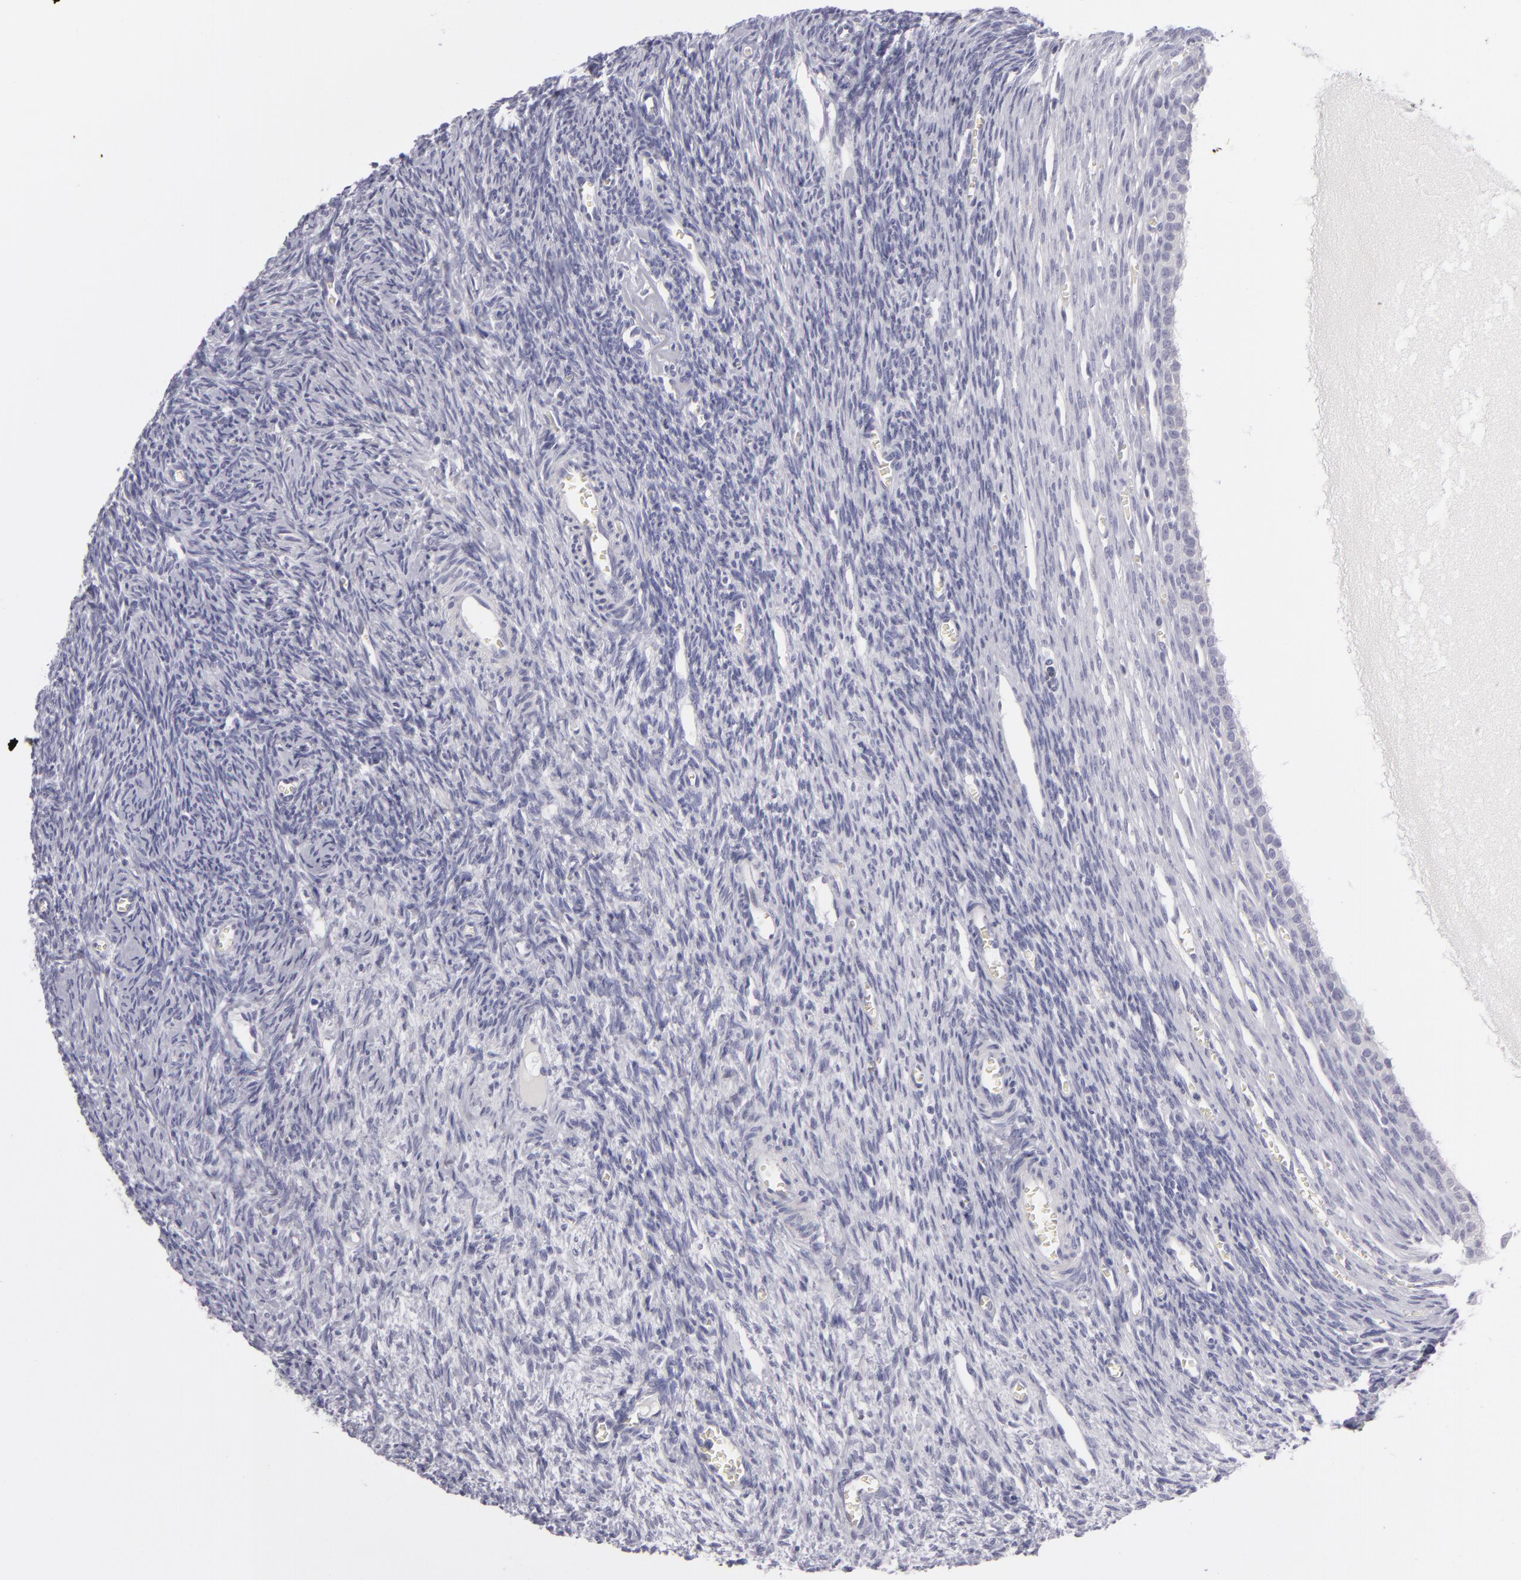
{"staining": {"intensity": "negative", "quantity": "none", "location": "none"}, "tissue": "ovary", "cell_type": "Follicle cells", "image_type": "normal", "snomed": [{"axis": "morphology", "description": "Normal tissue, NOS"}, {"axis": "topography", "description": "Ovary"}], "caption": "IHC of benign human ovary reveals no staining in follicle cells.", "gene": "TNNC1", "patient": {"sex": "female", "age": 27}}